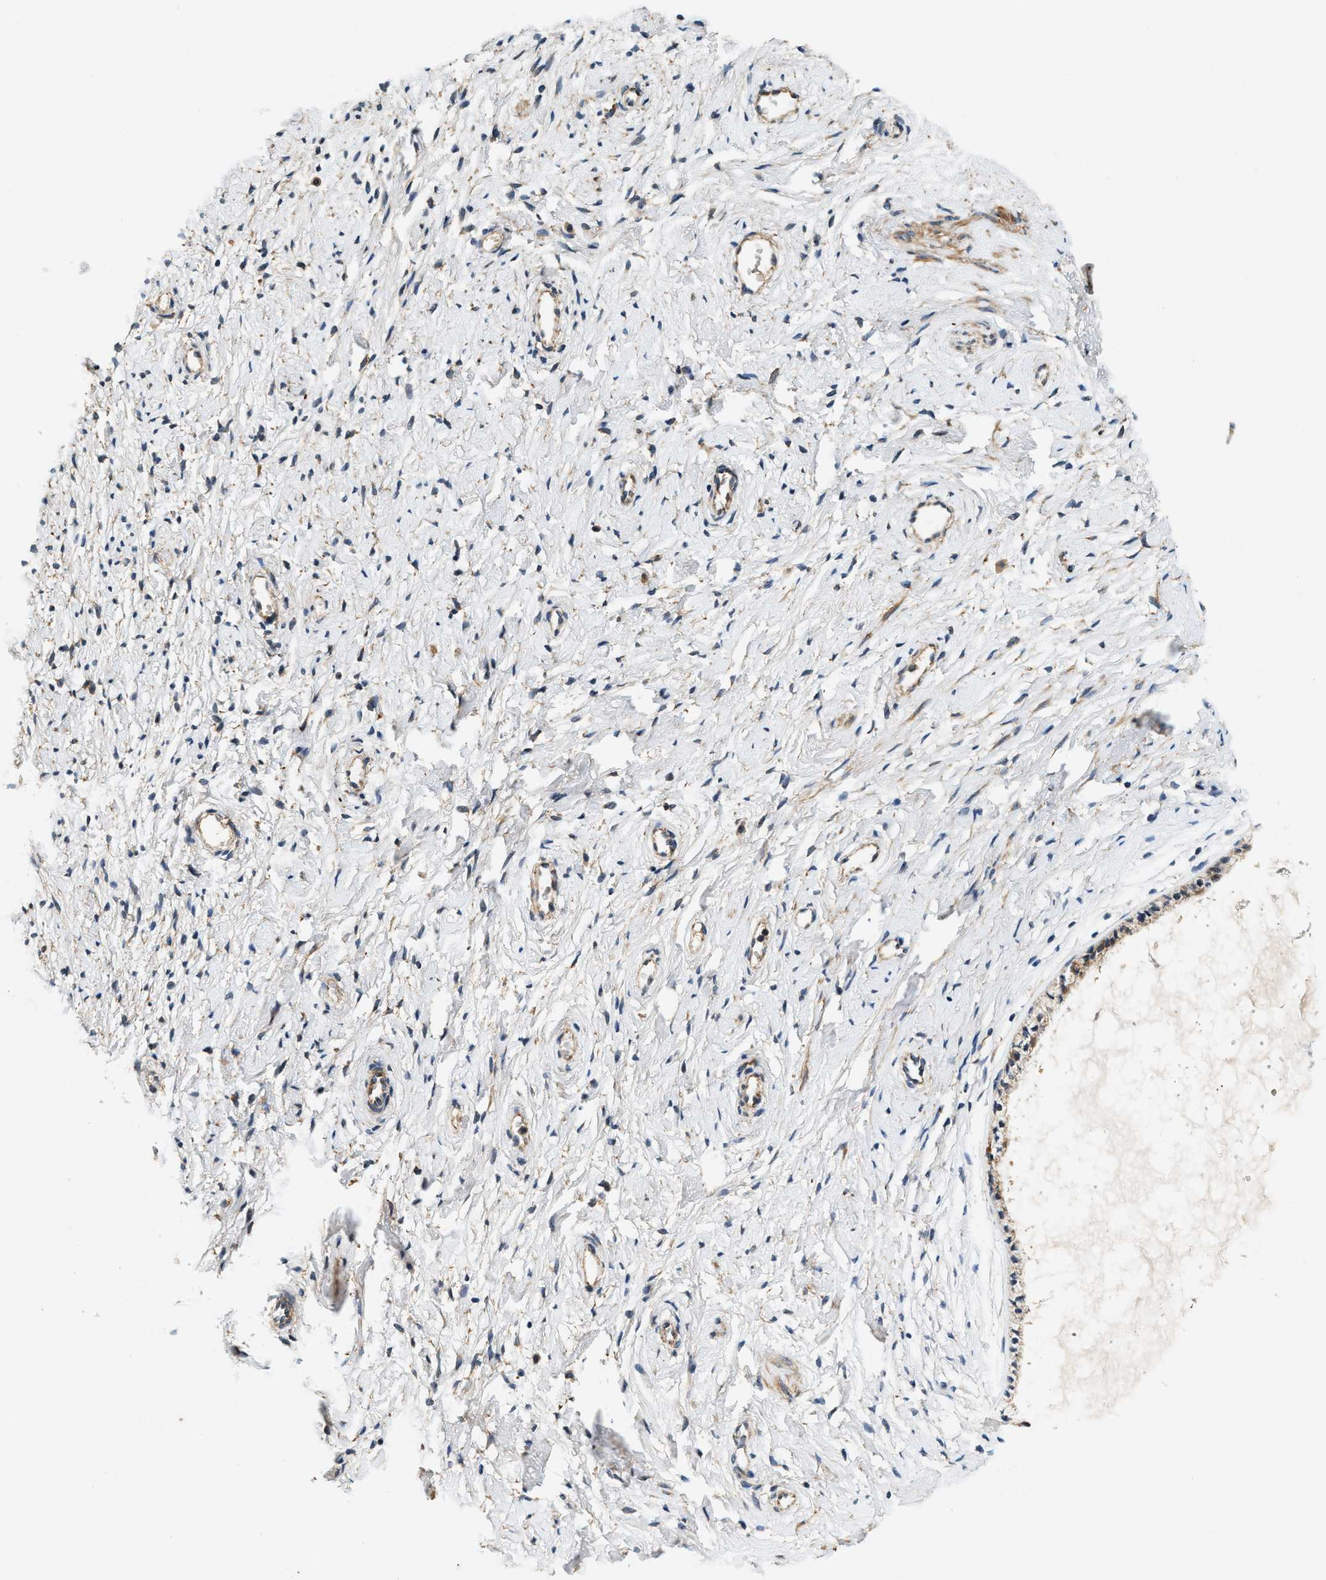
{"staining": {"intensity": "moderate", "quantity": "25%-75%", "location": "cytoplasmic/membranous"}, "tissue": "cervix", "cell_type": "Glandular cells", "image_type": "normal", "snomed": [{"axis": "morphology", "description": "Normal tissue, NOS"}, {"axis": "topography", "description": "Cervix"}], "caption": "Immunohistochemistry of benign cervix demonstrates medium levels of moderate cytoplasmic/membranous staining in approximately 25%-75% of glandular cells. Using DAB (3,3'-diaminobenzidine) (brown) and hematoxylin (blue) stains, captured at high magnification using brightfield microscopy.", "gene": "DUSP10", "patient": {"sex": "female", "age": 72}}